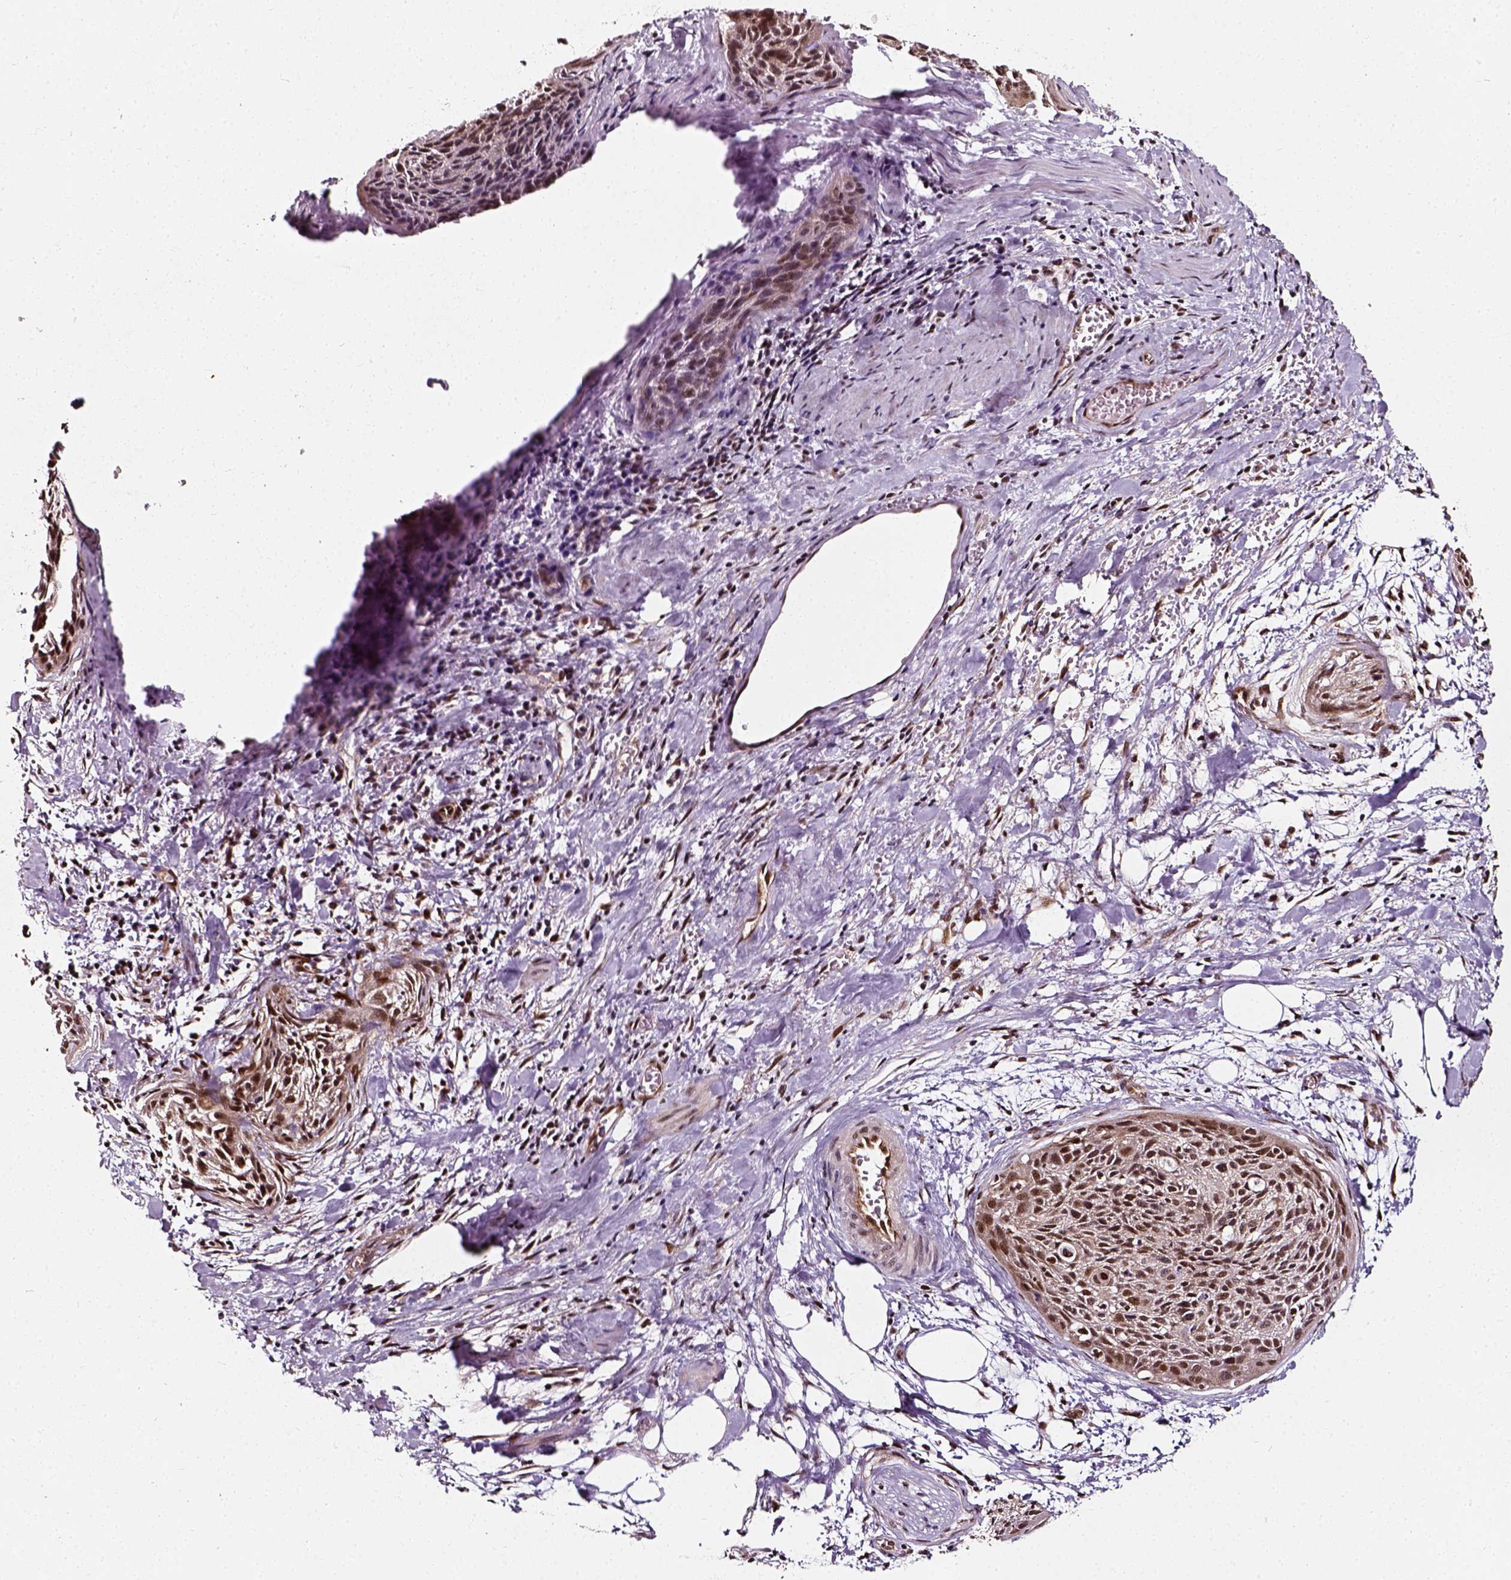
{"staining": {"intensity": "moderate", "quantity": ">75%", "location": "nuclear"}, "tissue": "cervical cancer", "cell_type": "Tumor cells", "image_type": "cancer", "snomed": [{"axis": "morphology", "description": "Squamous cell carcinoma, NOS"}, {"axis": "topography", "description": "Cervix"}], "caption": "Cervical cancer (squamous cell carcinoma) was stained to show a protein in brown. There is medium levels of moderate nuclear staining in approximately >75% of tumor cells.", "gene": "NACC1", "patient": {"sex": "female", "age": 55}}